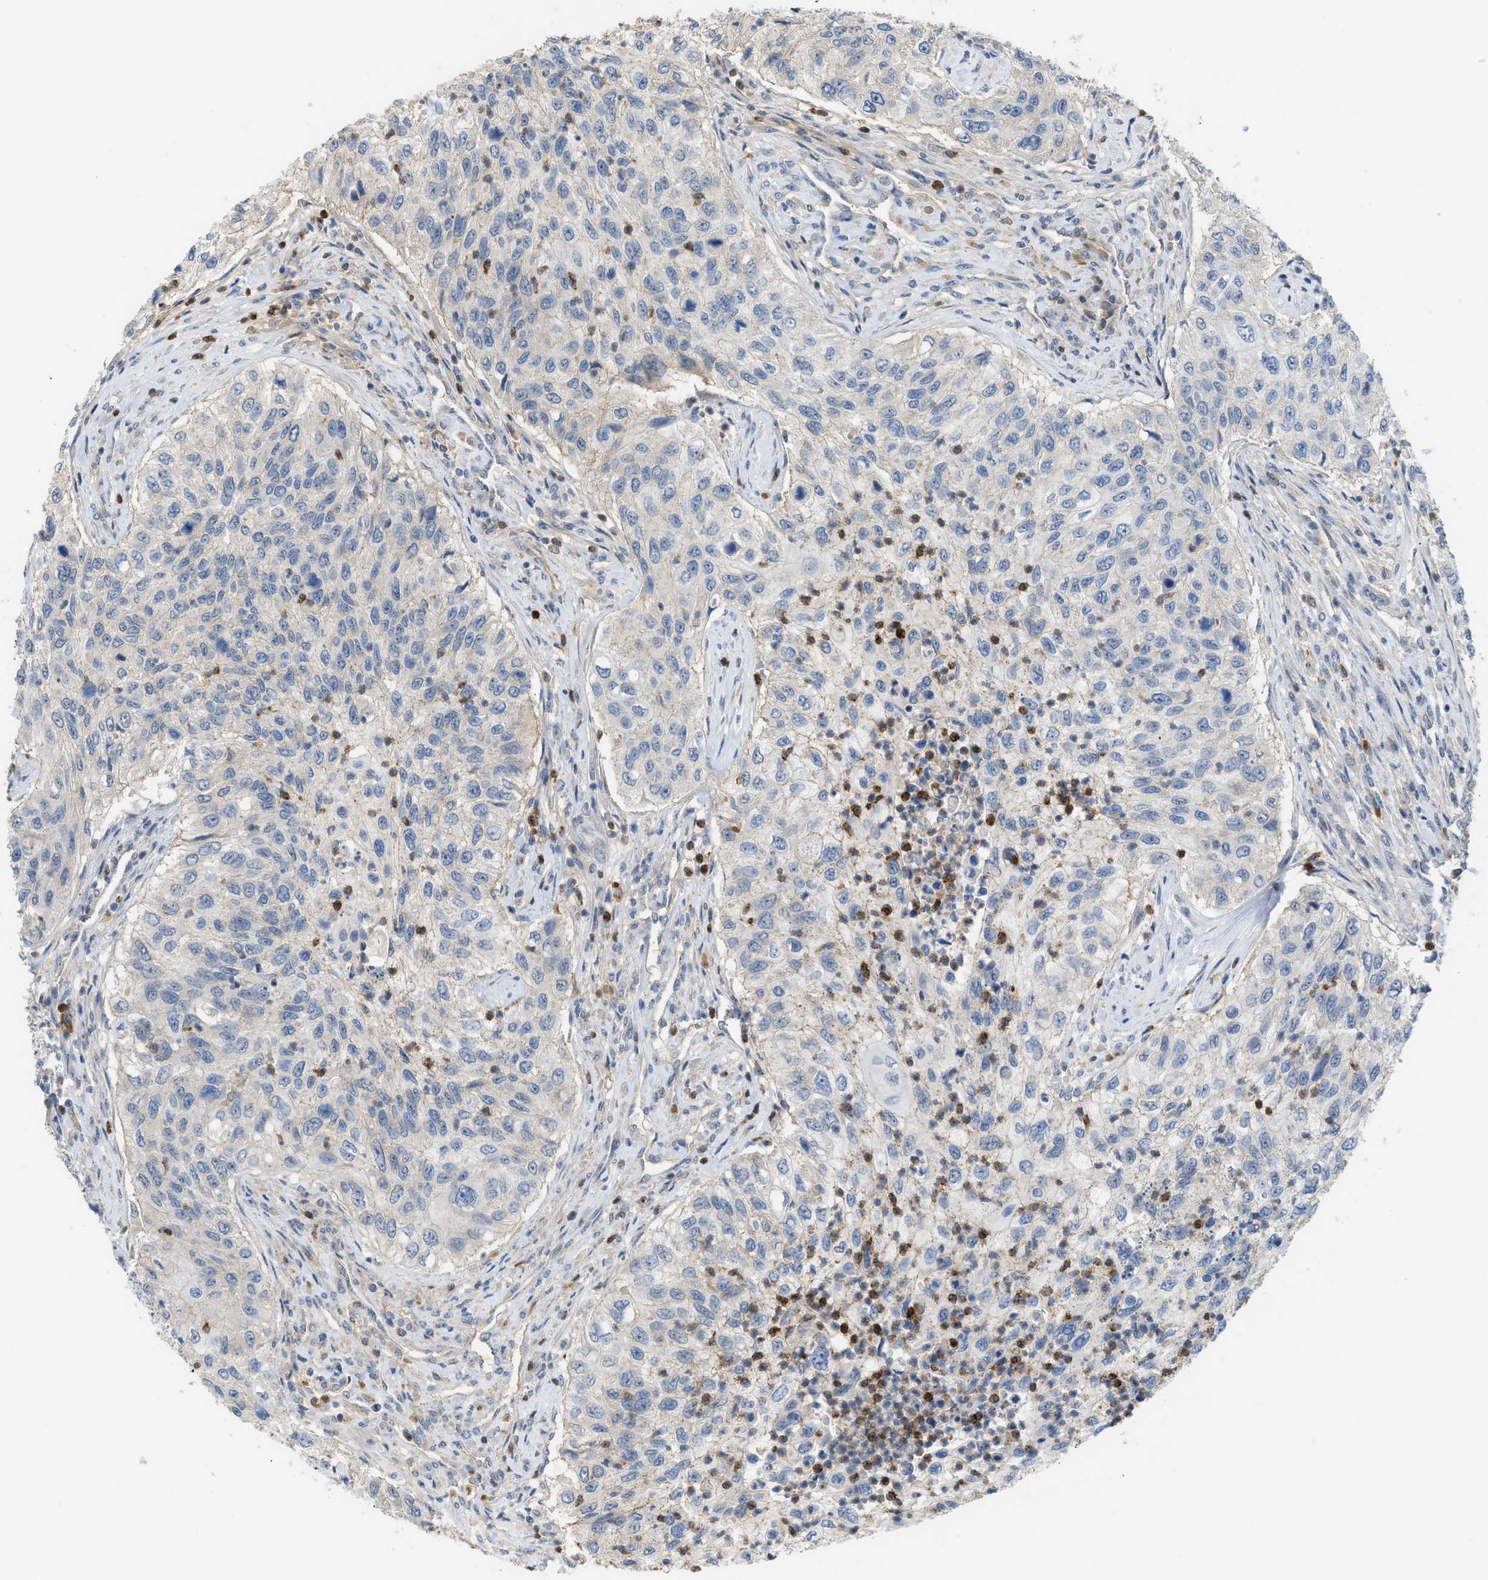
{"staining": {"intensity": "negative", "quantity": "none", "location": "none"}, "tissue": "urothelial cancer", "cell_type": "Tumor cells", "image_type": "cancer", "snomed": [{"axis": "morphology", "description": "Urothelial carcinoma, High grade"}, {"axis": "topography", "description": "Urinary bladder"}], "caption": "Protein analysis of urothelial cancer shows no significant staining in tumor cells. (DAB IHC with hematoxylin counter stain).", "gene": "RHBDF2", "patient": {"sex": "female", "age": 60}}